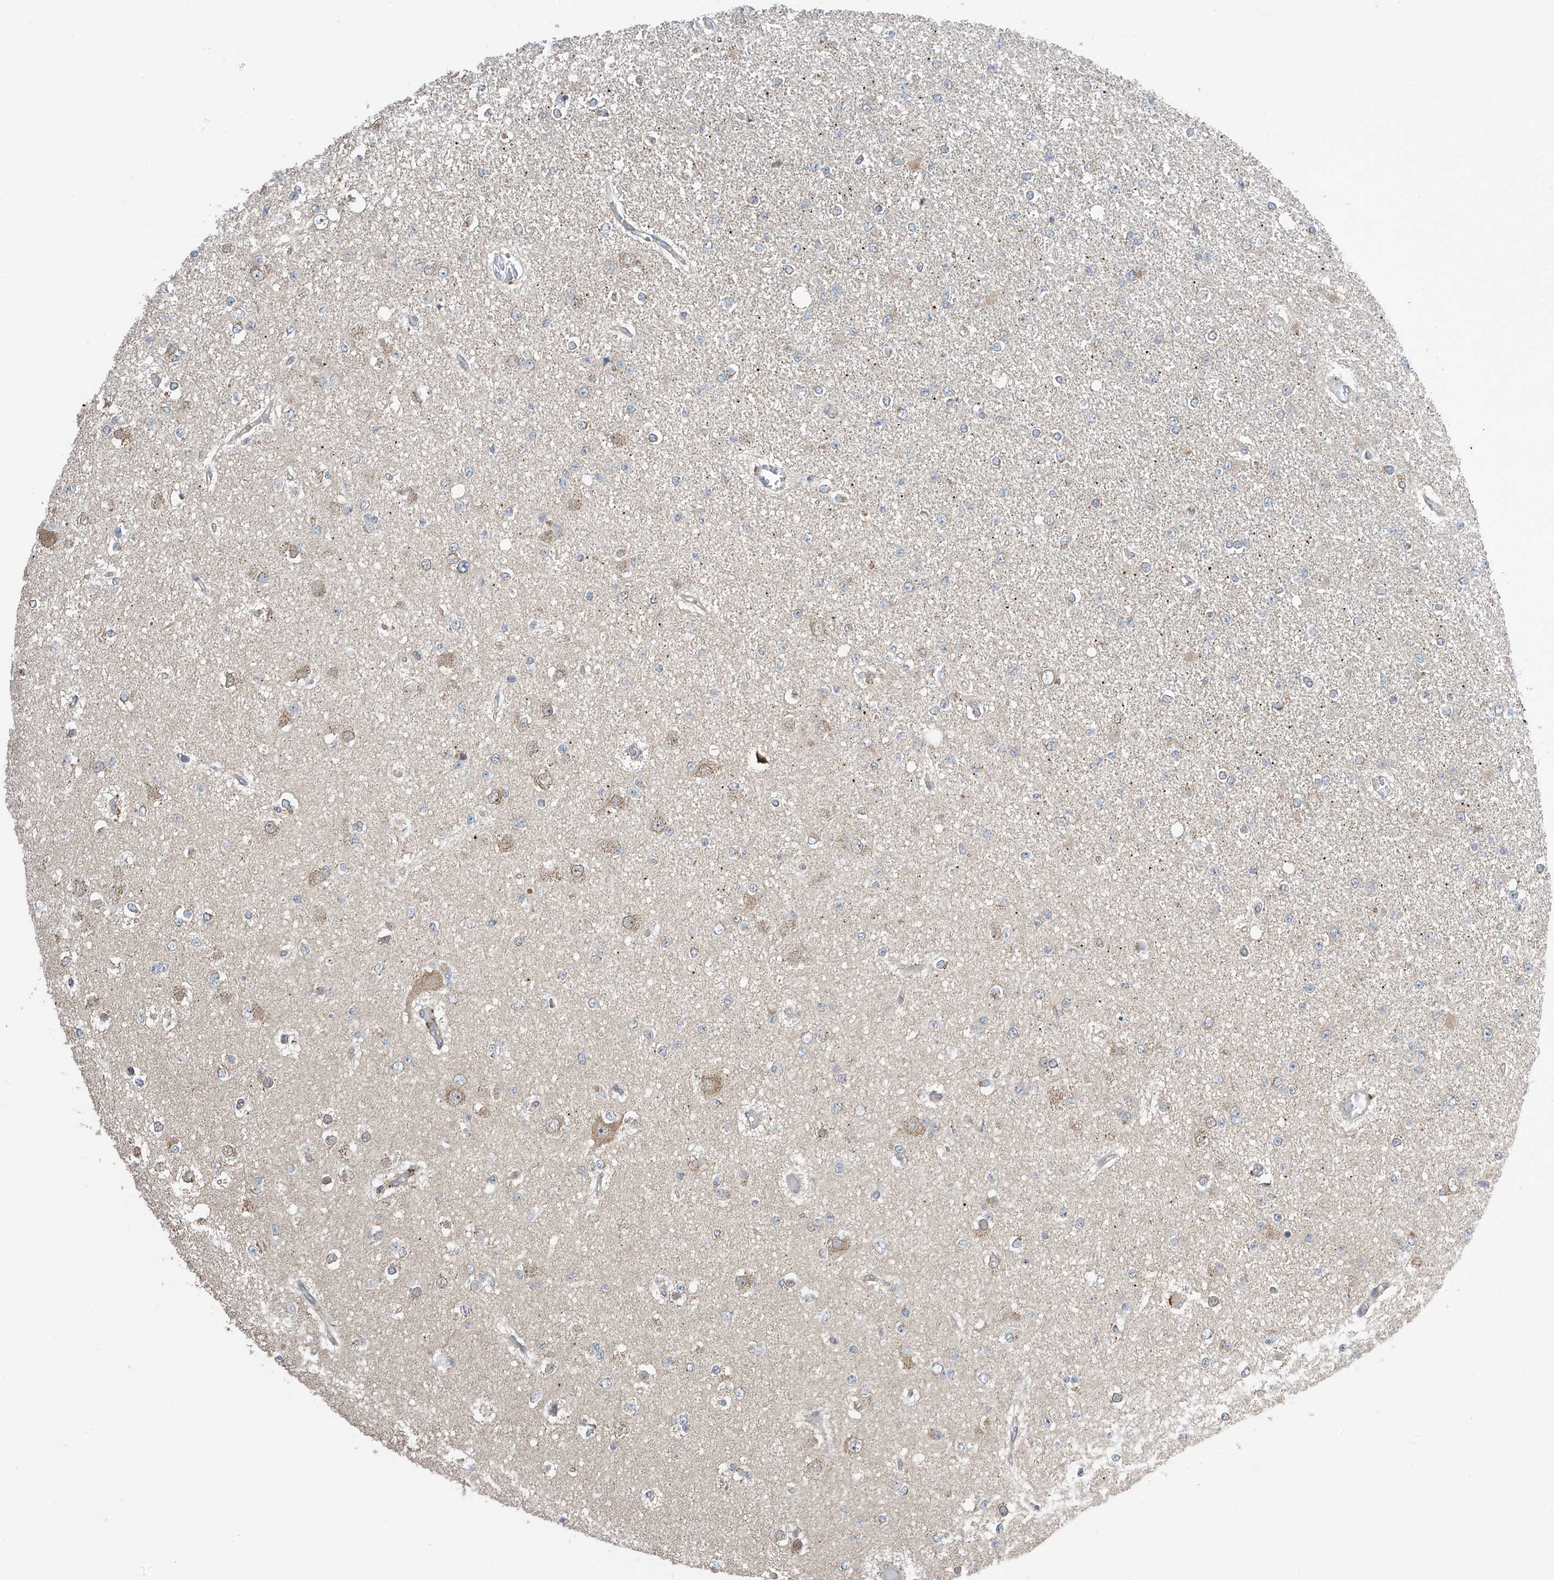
{"staining": {"intensity": "negative", "quantity": "none", "location": "none"}, "tissue": "glioma", "cell_type": "Tumor cells", "image_type": "cancer", "snomed": [{"axis": "morphology", "description": "Glioma, malignant, Low grade"}, {"axis": "topography", "description": "Brain"}], "caption": "High magnification brightfield microscopy of glioma stained with DAB (brown) and counterstained with hematoxylin (blue): tumor cells show no significant expression. The staining is performed using DAB brown chromogen with nuclei counter-stained in using hematoxylin.", "gene": "PNPT1", "patient": {"sex": "female", "age": 22}}